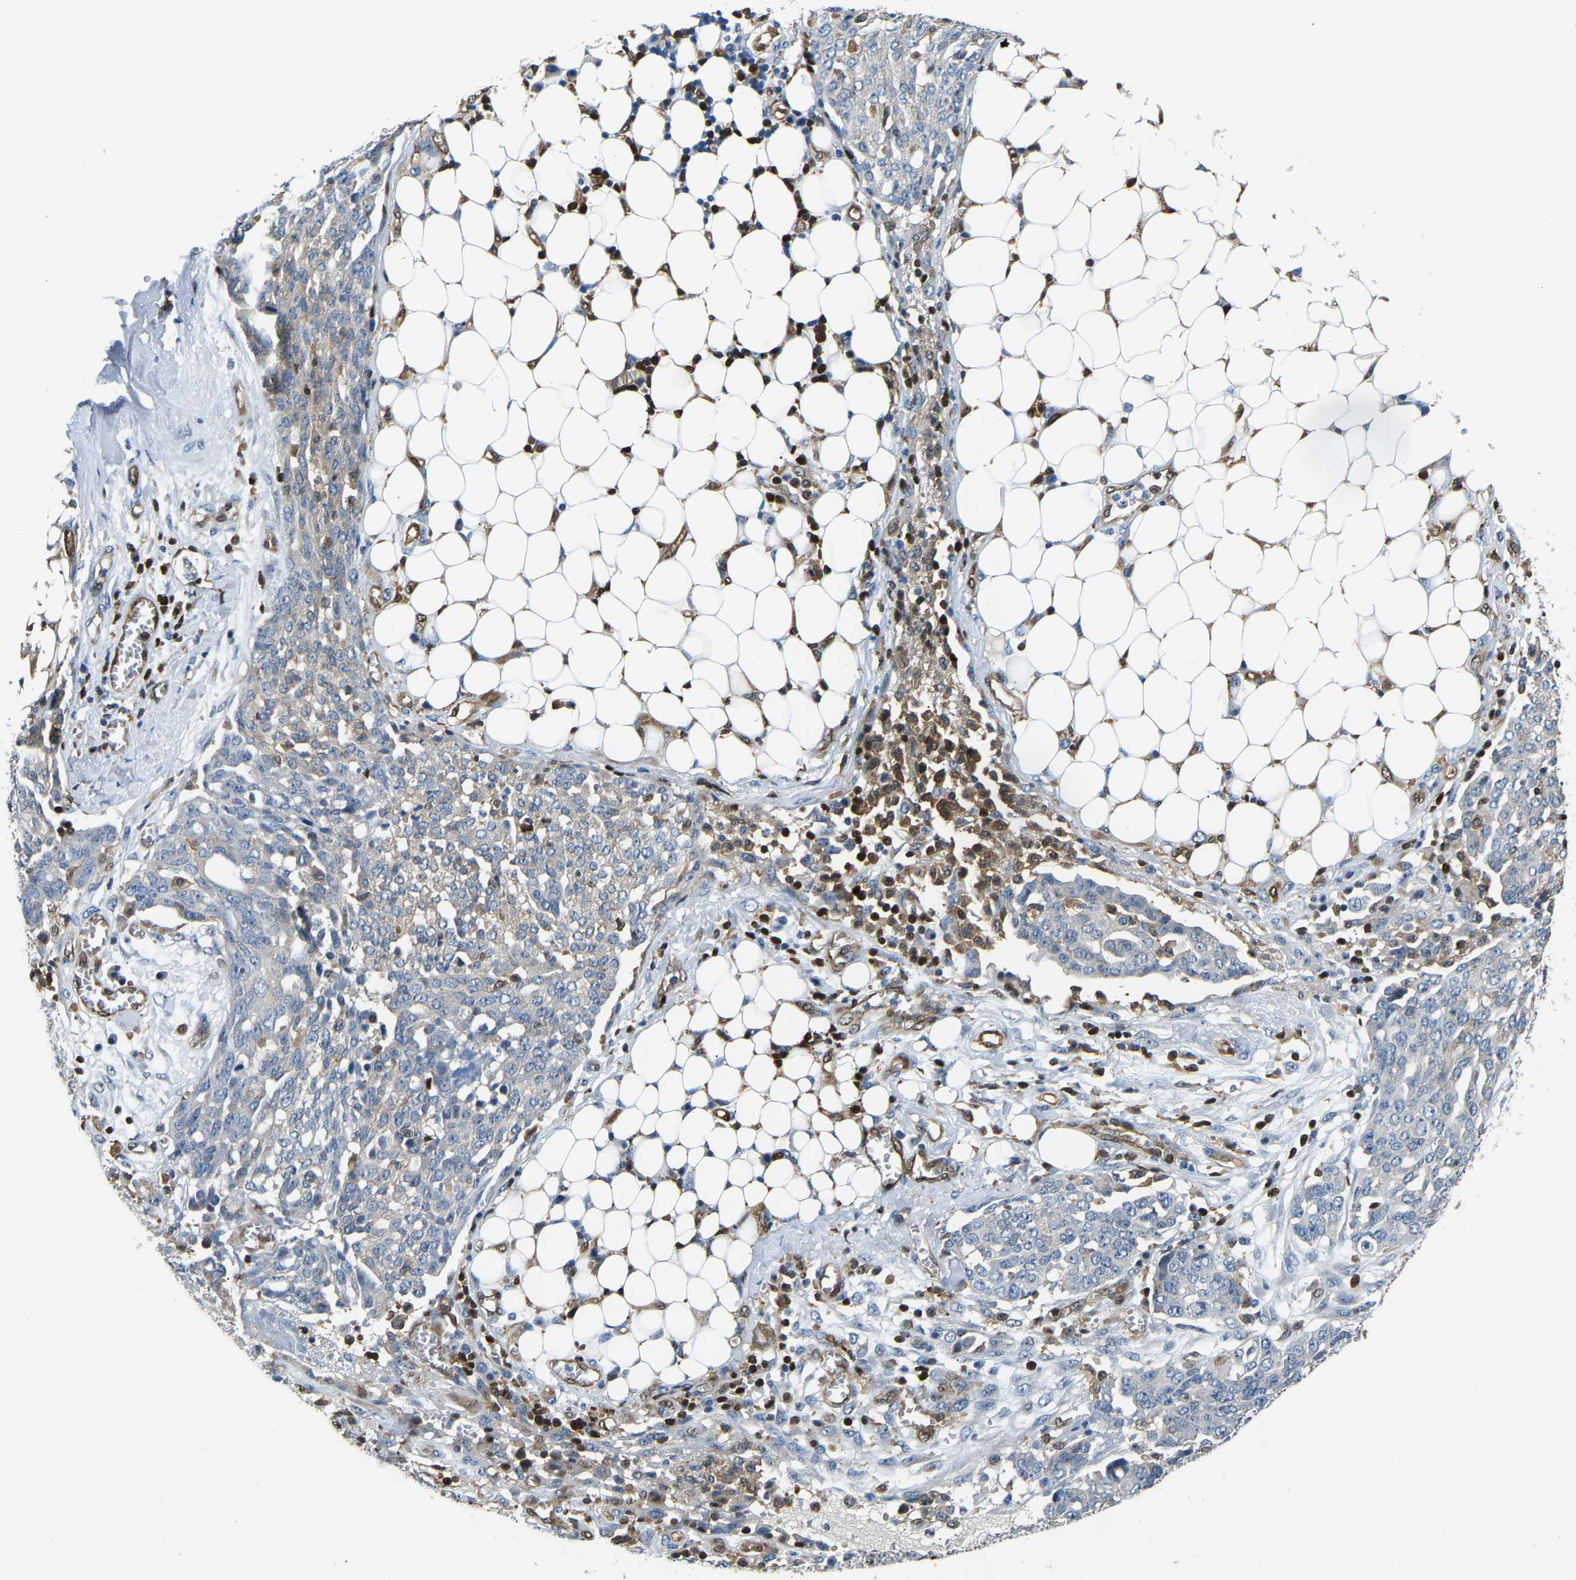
{"staining": {"intensity": "negative", "quantity": "none", "location": "none"}, "tissue": "ovarian cancer", "cell_type": "Tumor cells", "image_type": "cancer", "snomed": [{"axis": "morphology", "description": "Cystadenocarcinoma, serous, NOS"}, {"axis": "topography", "description": "Soft tissue"}, {"axis": "topography", "description": "Ovary"}], "caption": "IHC image of neoplastic tissue: ovarian cancer (serous cystadenocarcinoma) stained with DAB demonstrates no significant protein positivity in tumor cells.", "gene": "GIMAP7", "patient": {"sex": "female", "age": 57}}